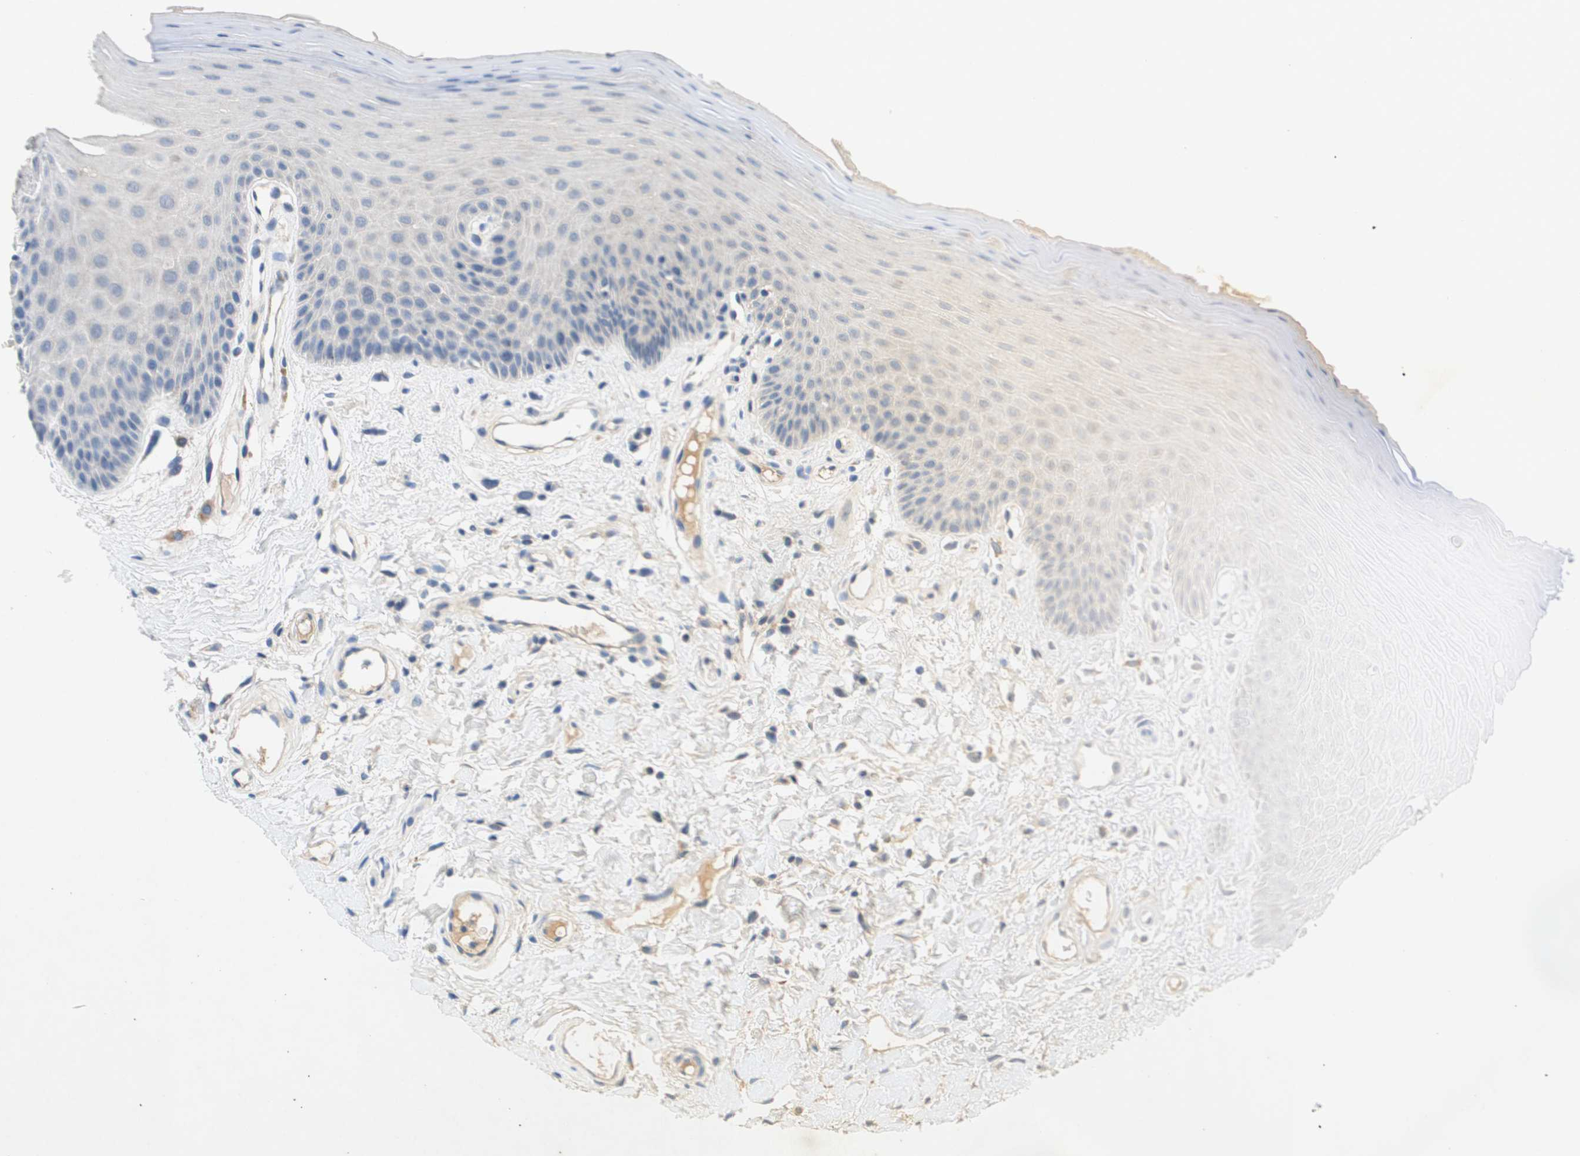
{"staining": {"intensity": "negative", "quantity": "none", "location": "none"}, "tissue": "oral mucosa", "cell_type": "Squamous epithelial cells", "image_type": "normal", "snomed": [{"axis": "morphology", "description": "Normal tissue, NOS"}, {"axis": "morphology", "description": "Squamous cell carcinoma, NOS"}, {"axis": "topography", "description": "Skeletal muscle"}, {"axis": "topography", "description": "Adipose tissue"}, {"axis": "topography", "description": "Vascular tissue"}, {"axis": "topography", "description": "Oral tissue"}, {"axis": "topography", "description": "Peripheral nerve tissue"}, {"axis": "topography", "description": "Head-Neck"}], "caption": "Squamous epithelial cells are negative for brown protein staining in unremarkable oral mucosa. (DAB (3,3'-diaminobenzidine) immunohistochemistry visualized using brightfield microscopy, high magnification).", "gene": "PROC", "patient": {"sex": "male", "age": 71}}